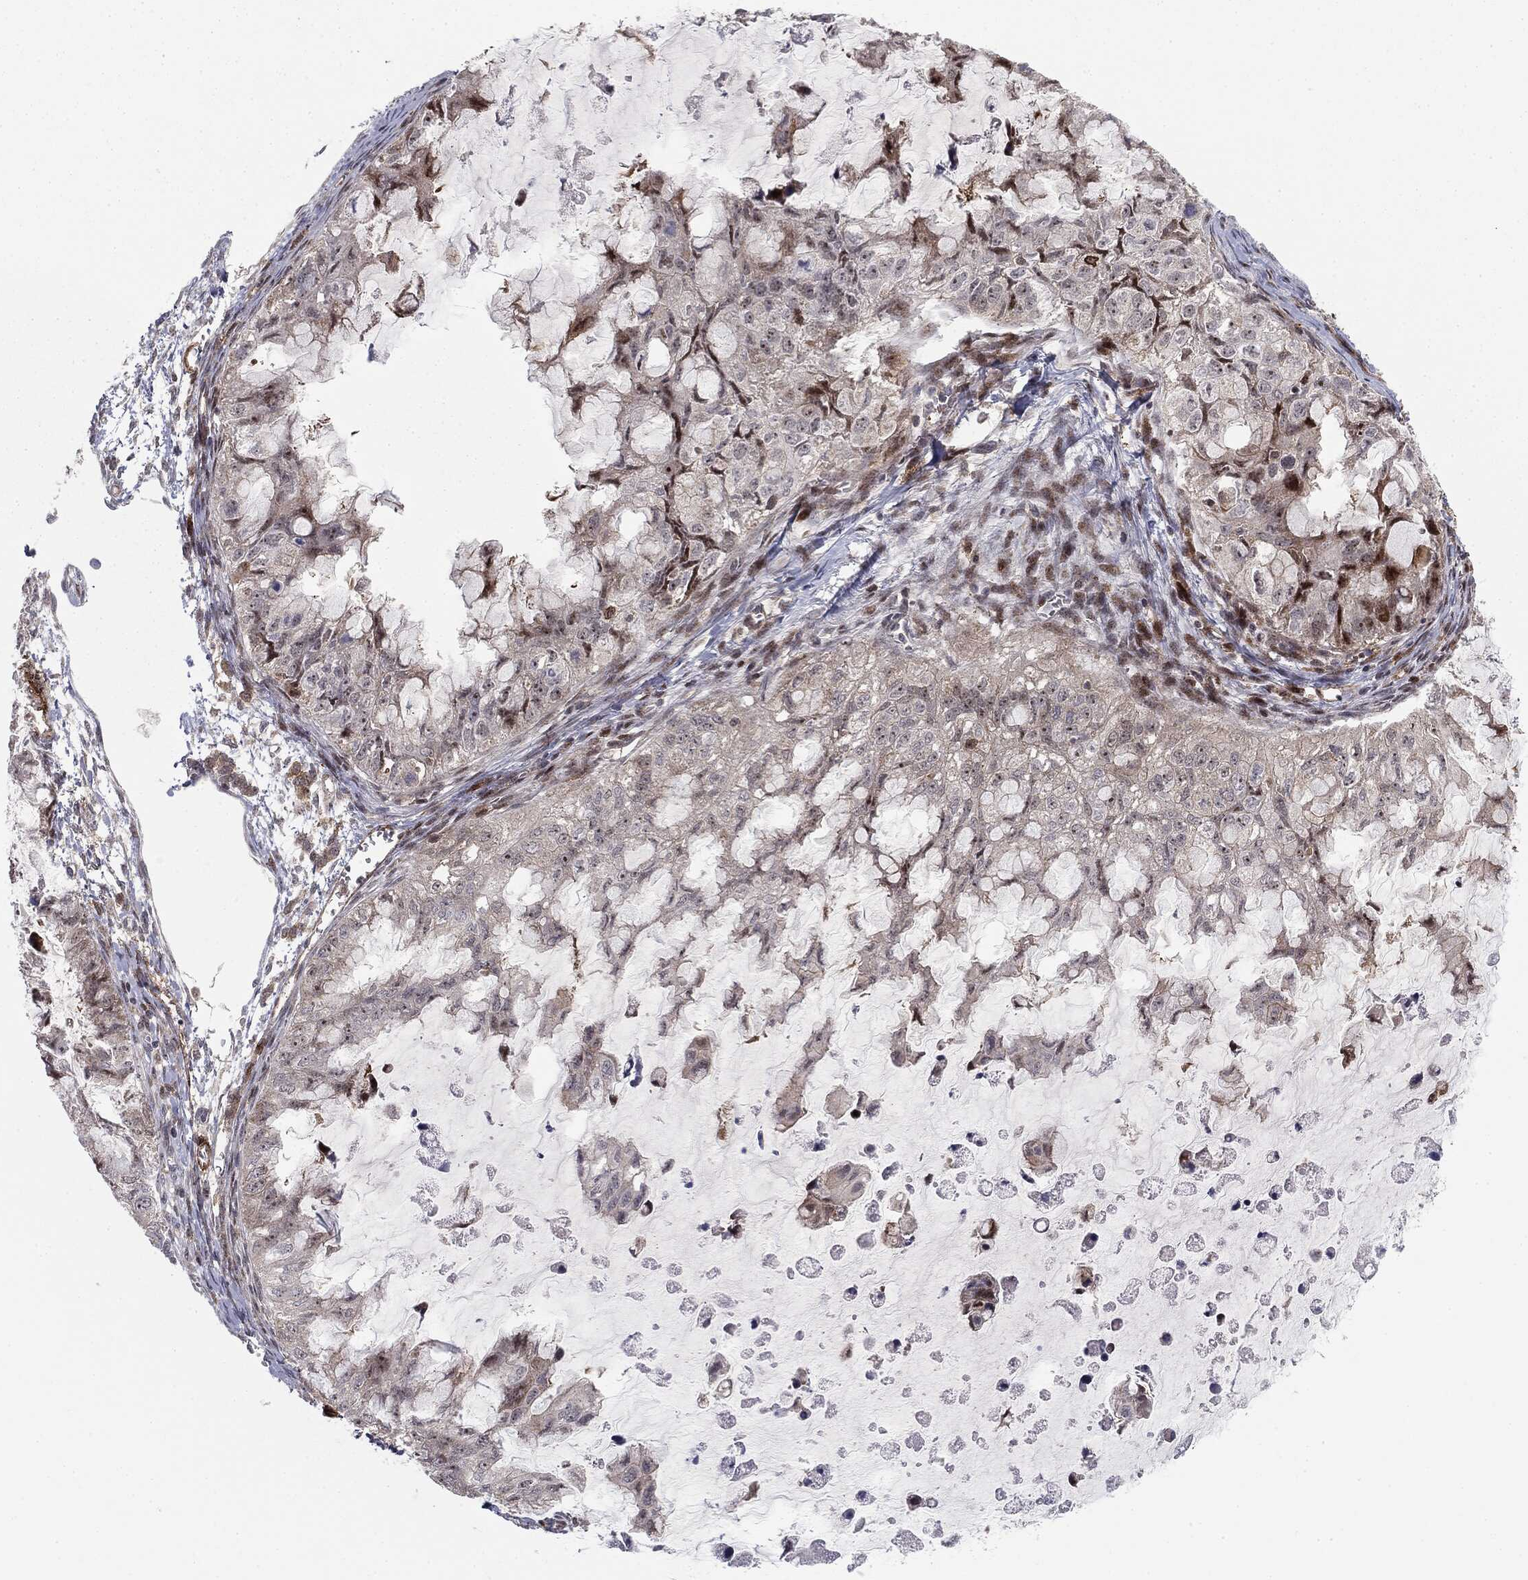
{"staining": {"intensity": "negative", "quantity": "none", "location": "none"}, "tissue": "ovarian cancer", "cell_type": "Tumor cells", "image_type": "cancer", "snomed": [{"axis": "morphology", "description": "Cystadenocarcinoma, mucinous, NOS"}, {"axis": "topography", "description": "Ovary"}], "caption": "The photomicrograph reveals no staining of tumor cells in ovarian cancer (mucinous cystadenocarcinoma).", "gene": "PTEN", "patient": {"sex": "female", "age": 72}}